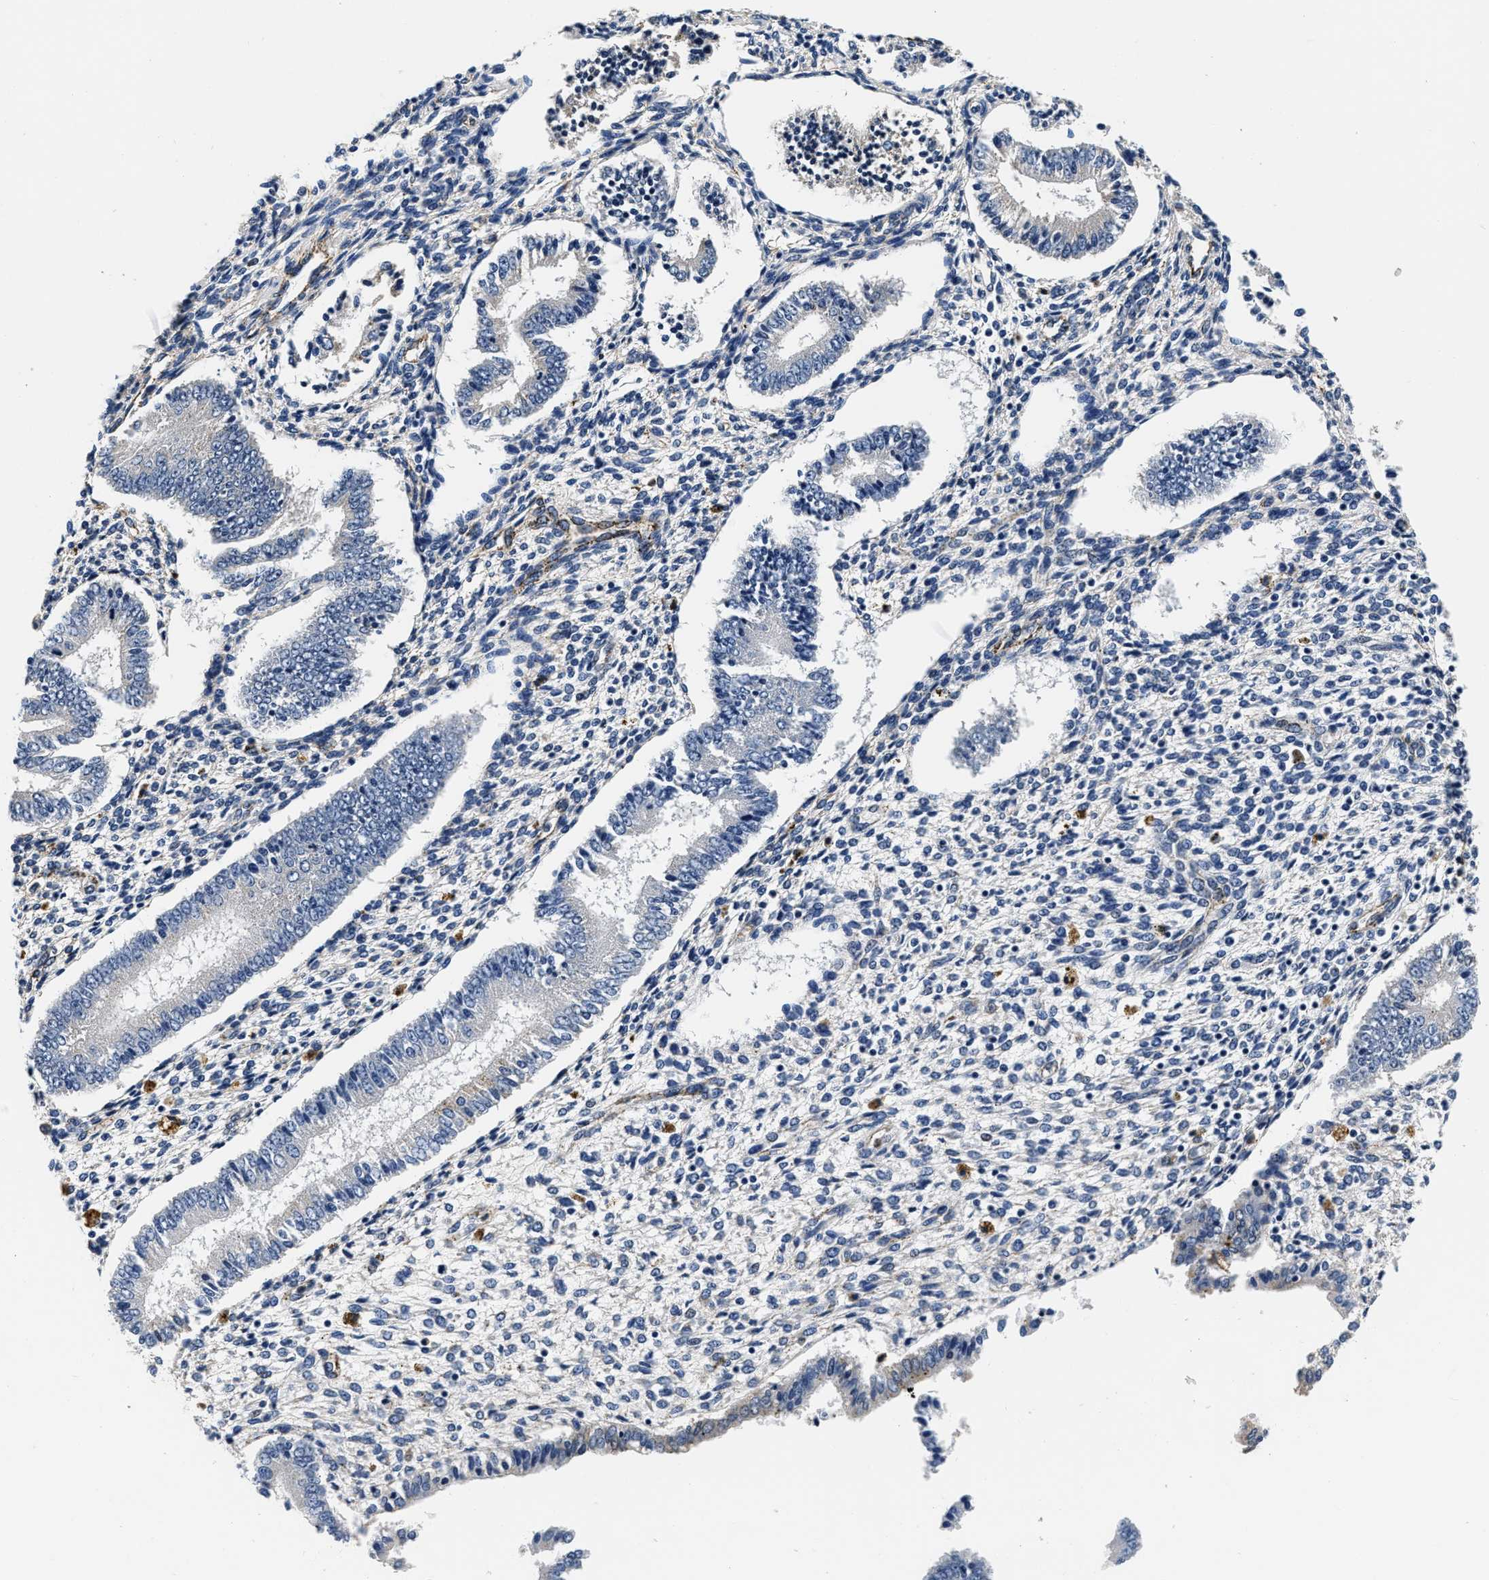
{"staining": {"intensity": "negative", "quantity": "none", "location": "none"}, "tissue": "endometrium", "cell_type": "Cells in endometrial stroma", "image_type": "normal", "snomed": [{"axis": "morphology", "description": "Normal tissue, NOS"}, {"axis": "topography", "description": "Endometrium"}], "caption": "This histopathology image is of unremarkable endometrium stained with immunohistochemistry to label a protein in brown with the nuclei are counter-stained blue. There is no staining in cells in endometrial stroma.", "gene": "GRN", "patient": {"sex": "female", "age": 42}}